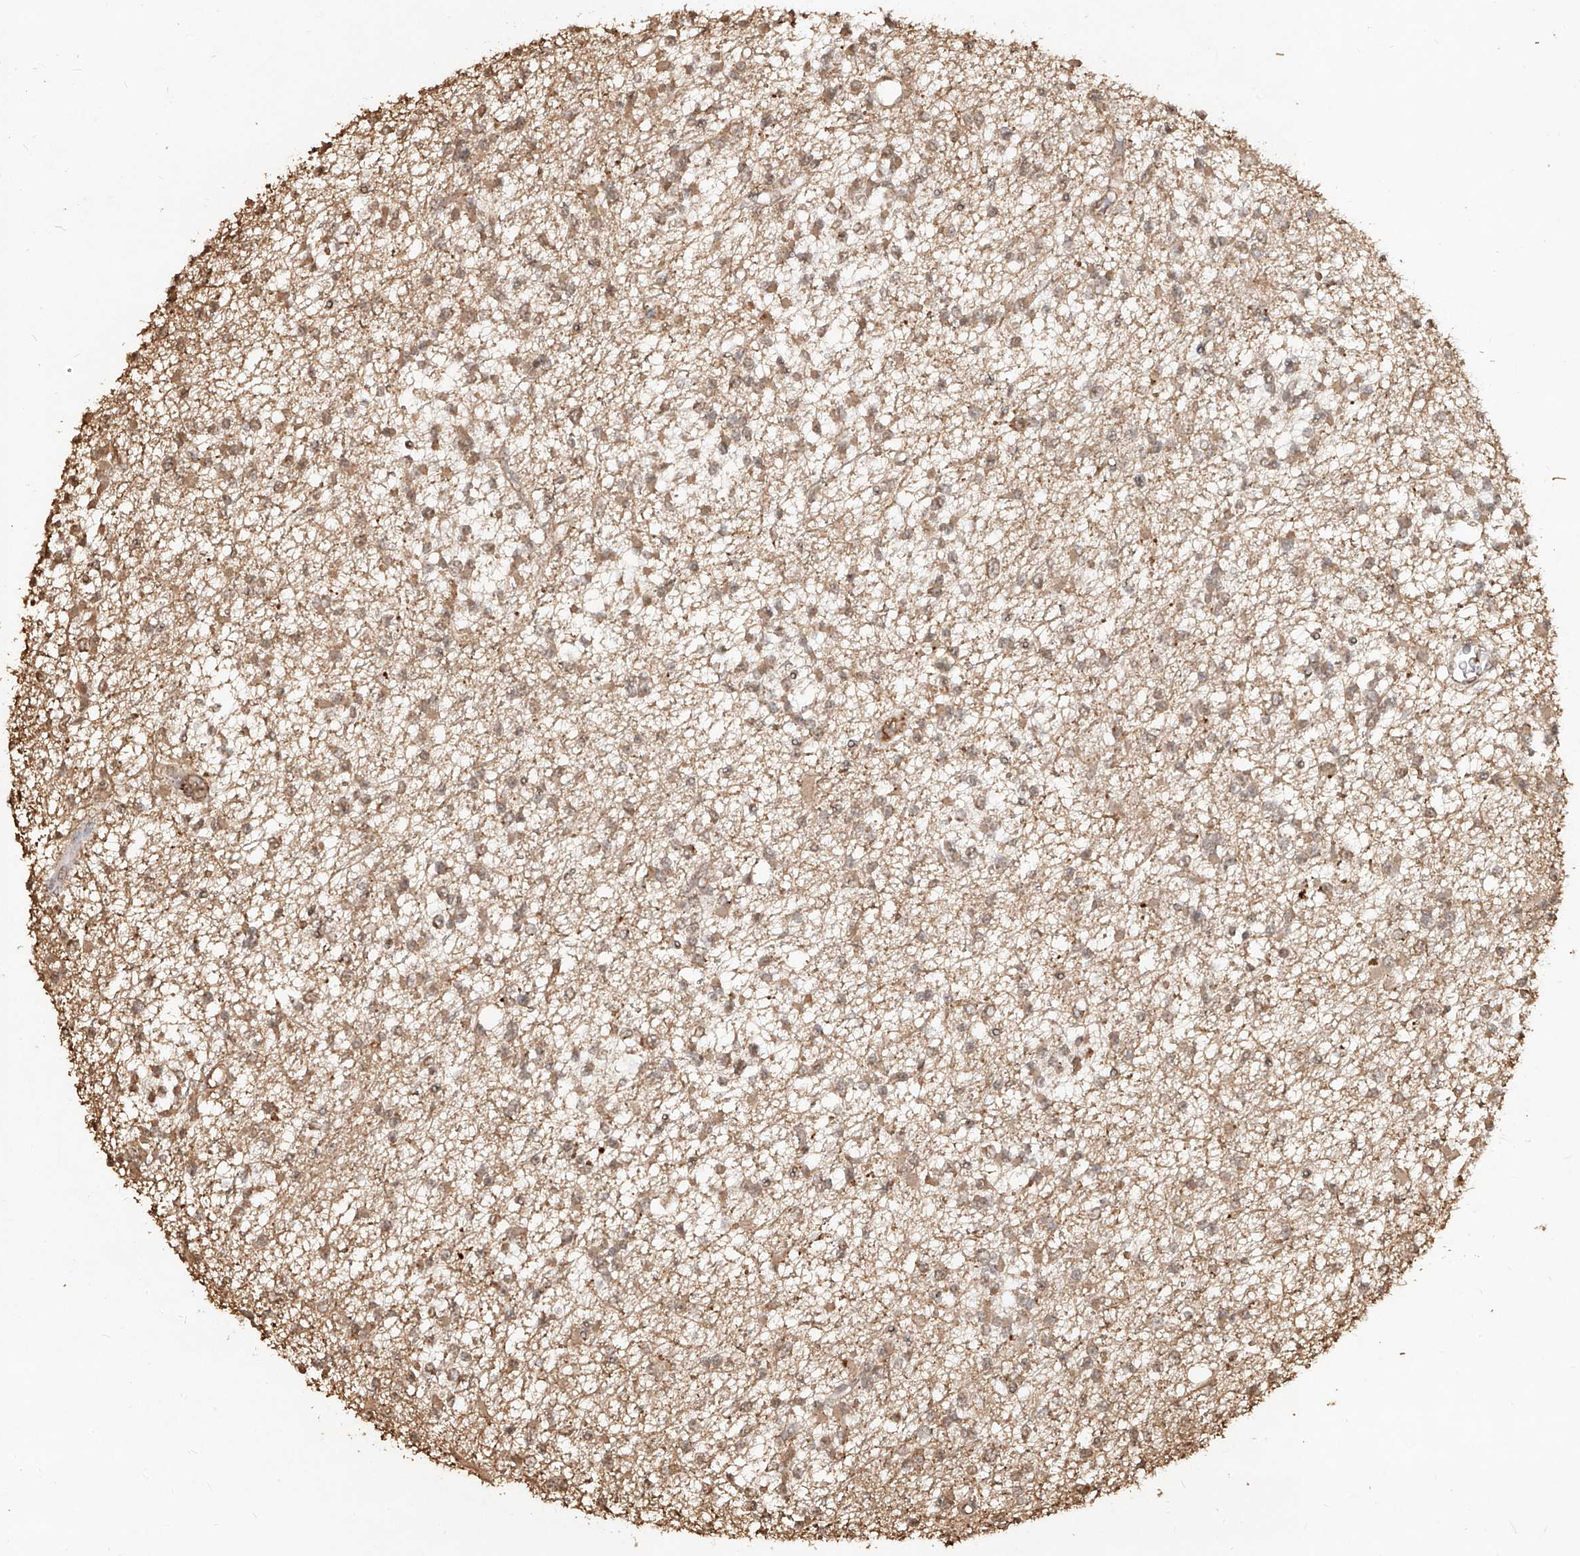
{"staining": {"intensity": "weak", "quantity": ">75%", "location": "cytoplasmic/membranous,nuclear"}, "tissue": "glioma", "cell_type": "Tumor cells", "image_type": "cancer", "snomed": [{"axis": "morphology", "description": "Glioma, malignant, Low grade"}, {"axis": "topography", "description": "Brain"}], "caption": "Immunohistochemistry (DAB) staining of malignant glioma (low-grade) shows weak cytoplasmic/membranous and nuclear protein expression in about >75% of tumor cells. (IHC, brightfield microscopy, high magnification).", "gene": "UBE2K", "patient": {"sex": "female", "age": 22}}